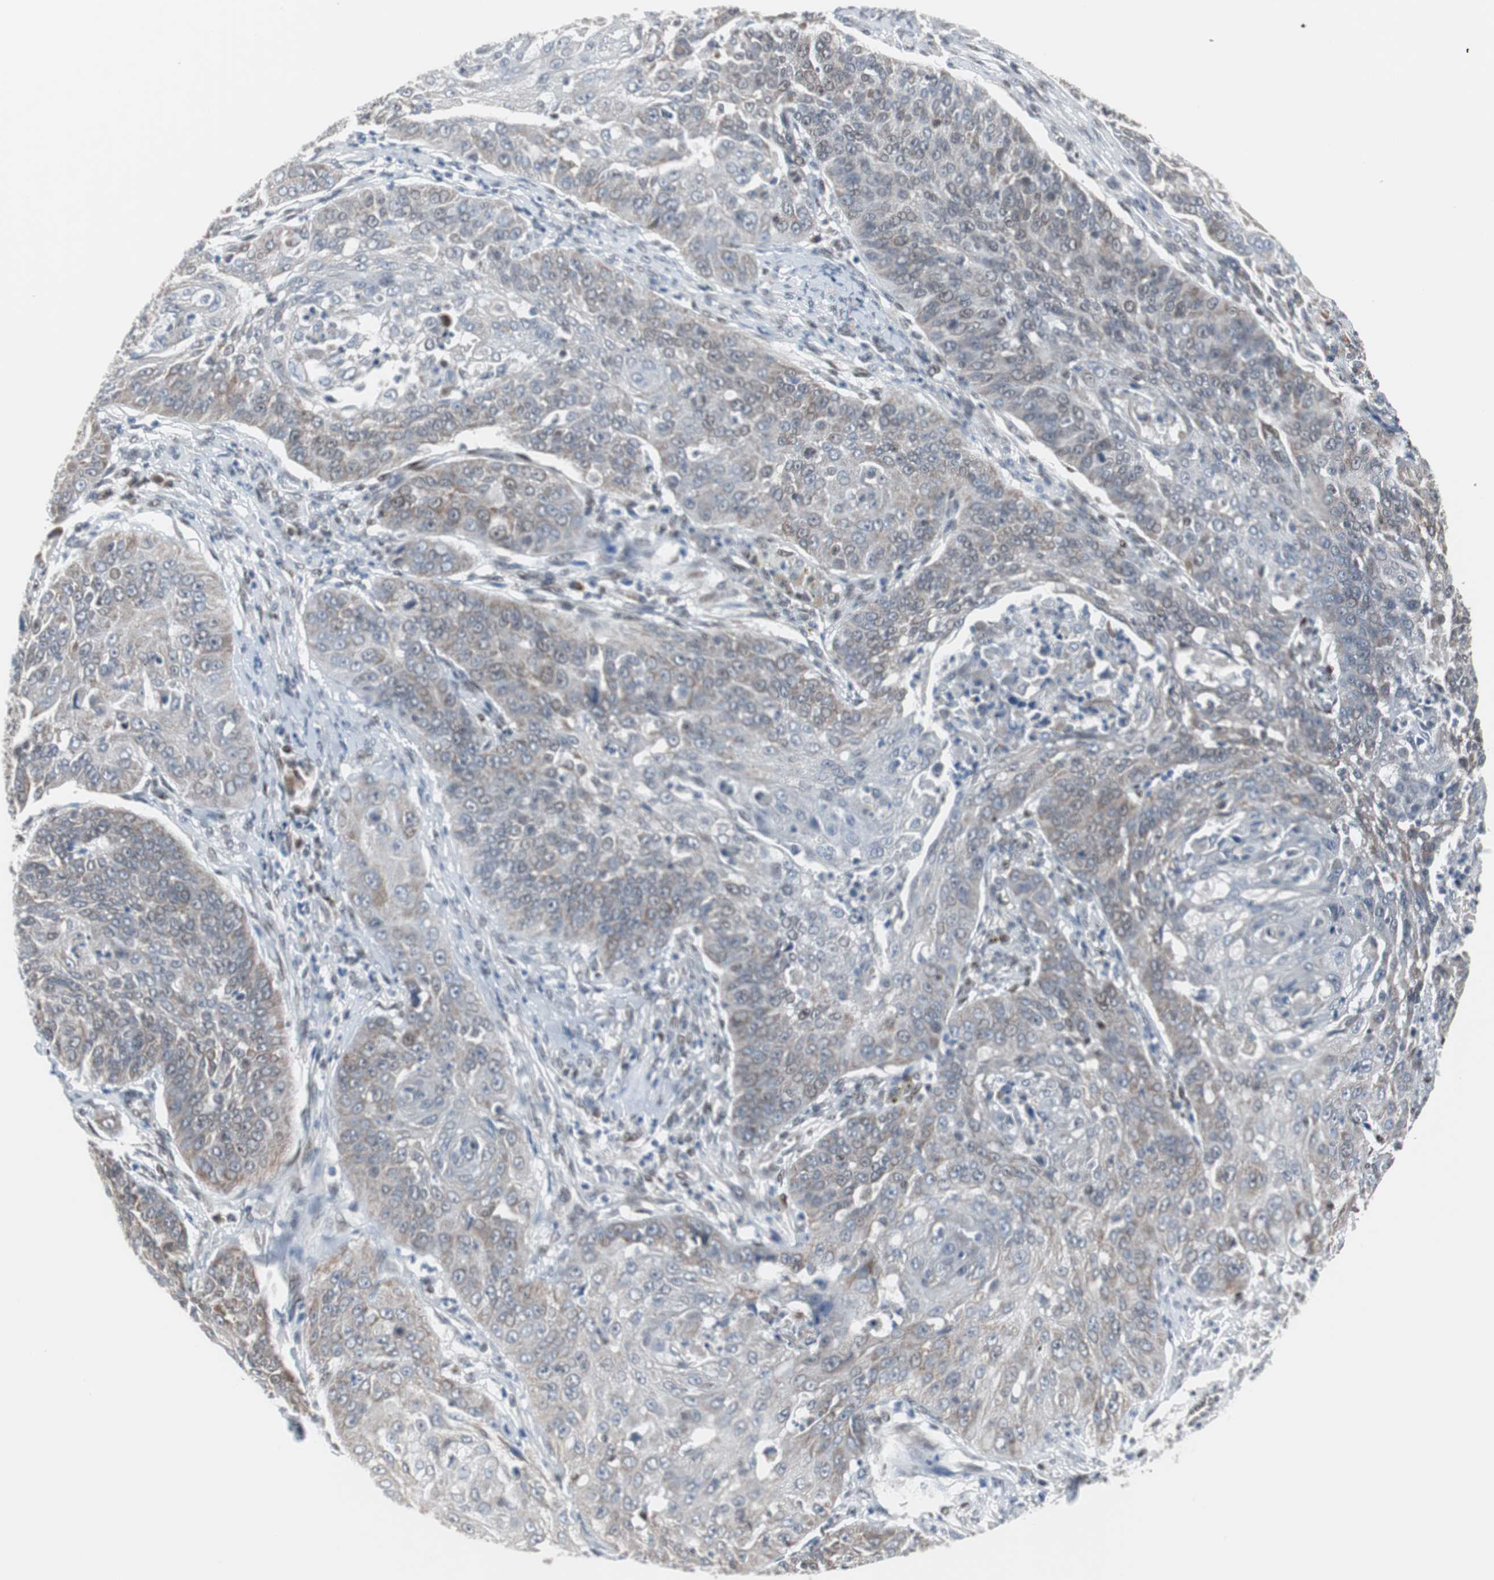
{"staining": {"intensity": "weak", "quantity": "25%-75%", "location": "cytoplasmic/membranous"}, "tissue": "cervical cancer", "cell_type": "Tumor cells", "image_type": "cancer", "snomed": [{"axis": "morphology", "description": "Squamous cell carcinoma, NOS"}, {"axis": "topography", "description": "Cervix"}], "caption": "Cervical cancer (squamous cell carcinoma) was stained to show a protein in brown. There is low levels of weak cytoplasmic/membranous positivity in about 25%-75% of tumor cells. The staining was performed using DAB (3,3'-diaminobenzidine) to visualize the protein expression in brown, while the nuclei were stained in blue with hematoxylin (Magnification: 20x).", "gene": "ZHX2", "patient": {"sex": "female", "age": 64}}